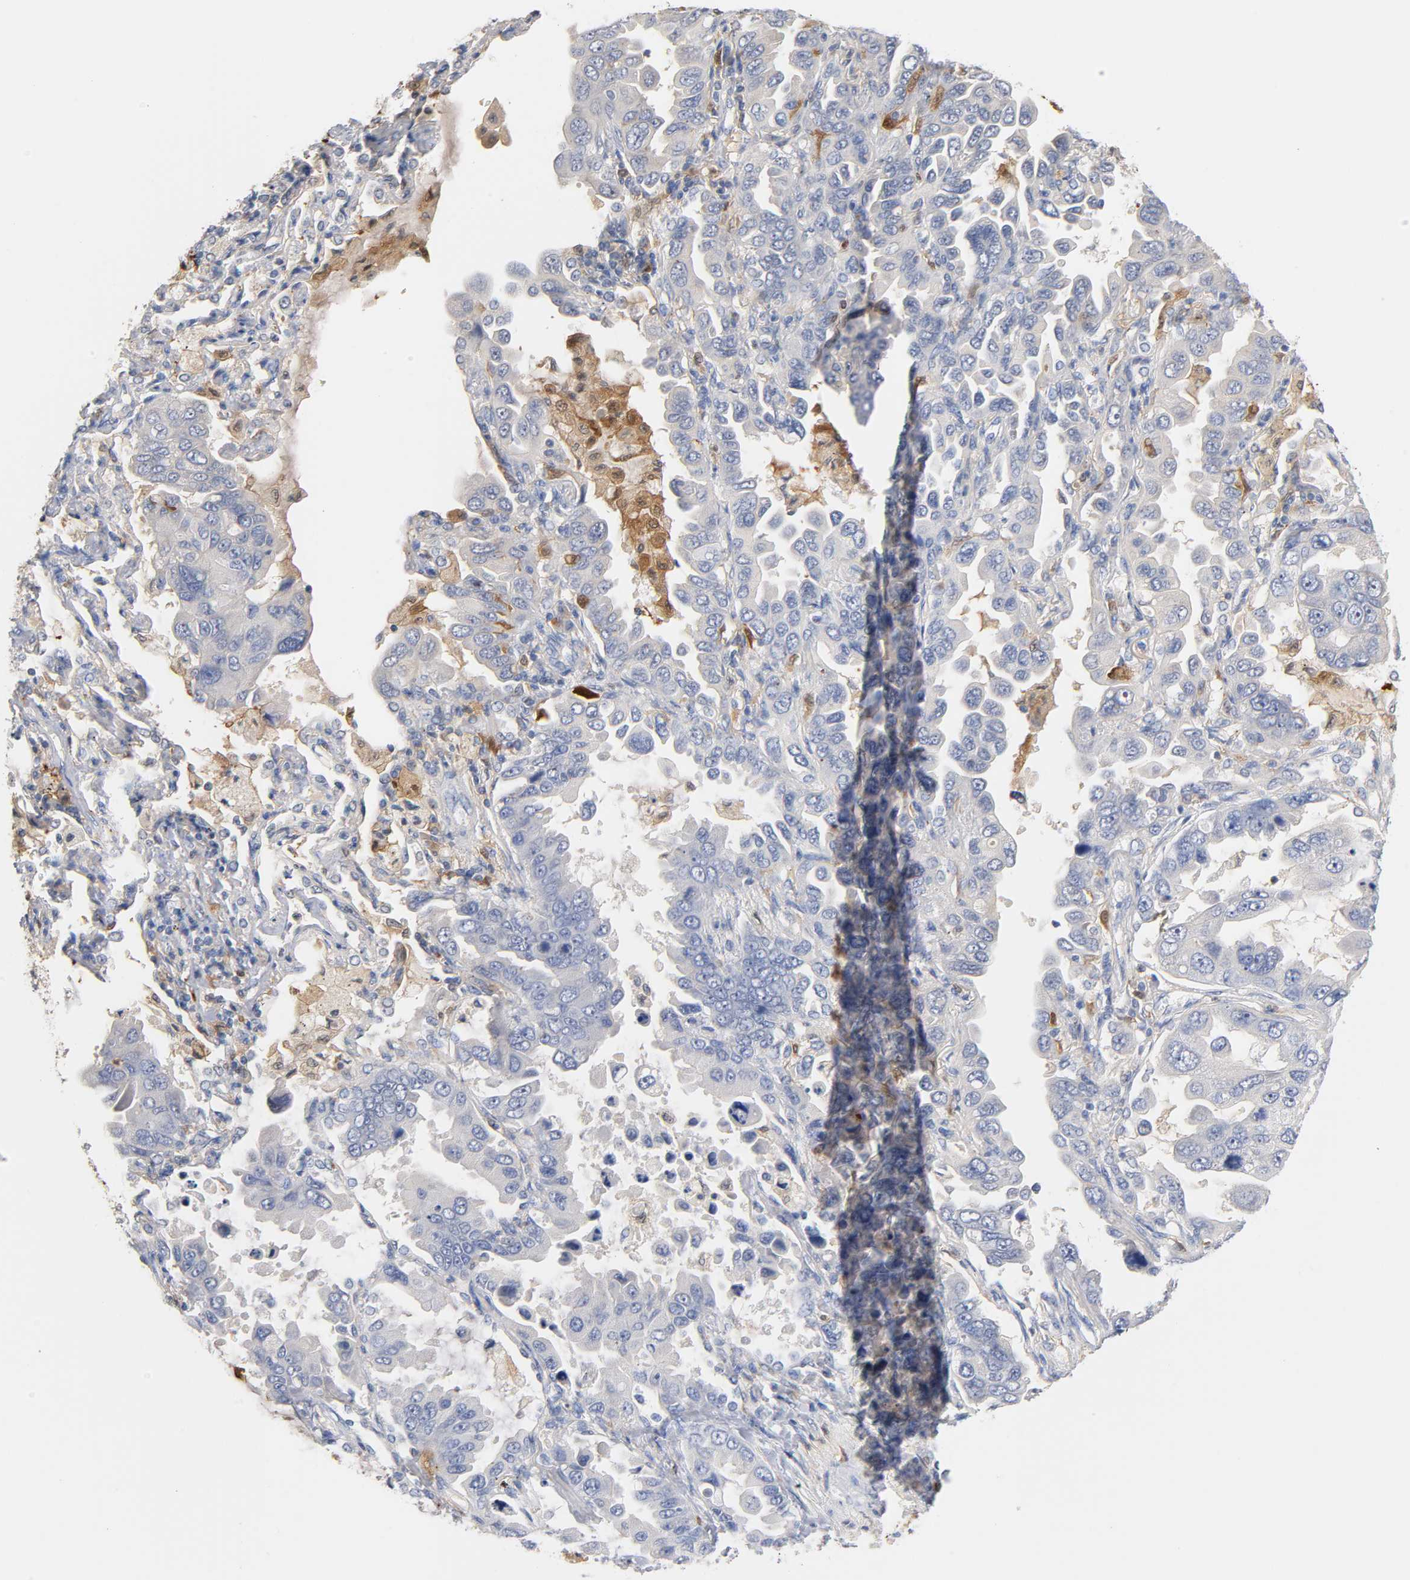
{"staining": {"intensity": "negative", "quantity": "none", "location": "none"}, "tissue": "lung cancer", "cell_type": "Tumor cells", "image_type": "cancer", "snomed": [{"axis": "morphology", "description": "Adenocarcinoma, NOS"}, {"axis": "topography", "description": "Lung"}], "caption": "A micrograph of human lung cancer is negative for staining in tumor cells.", "gene": "IL18", "patient": {"sex": "male", "age": 64}}